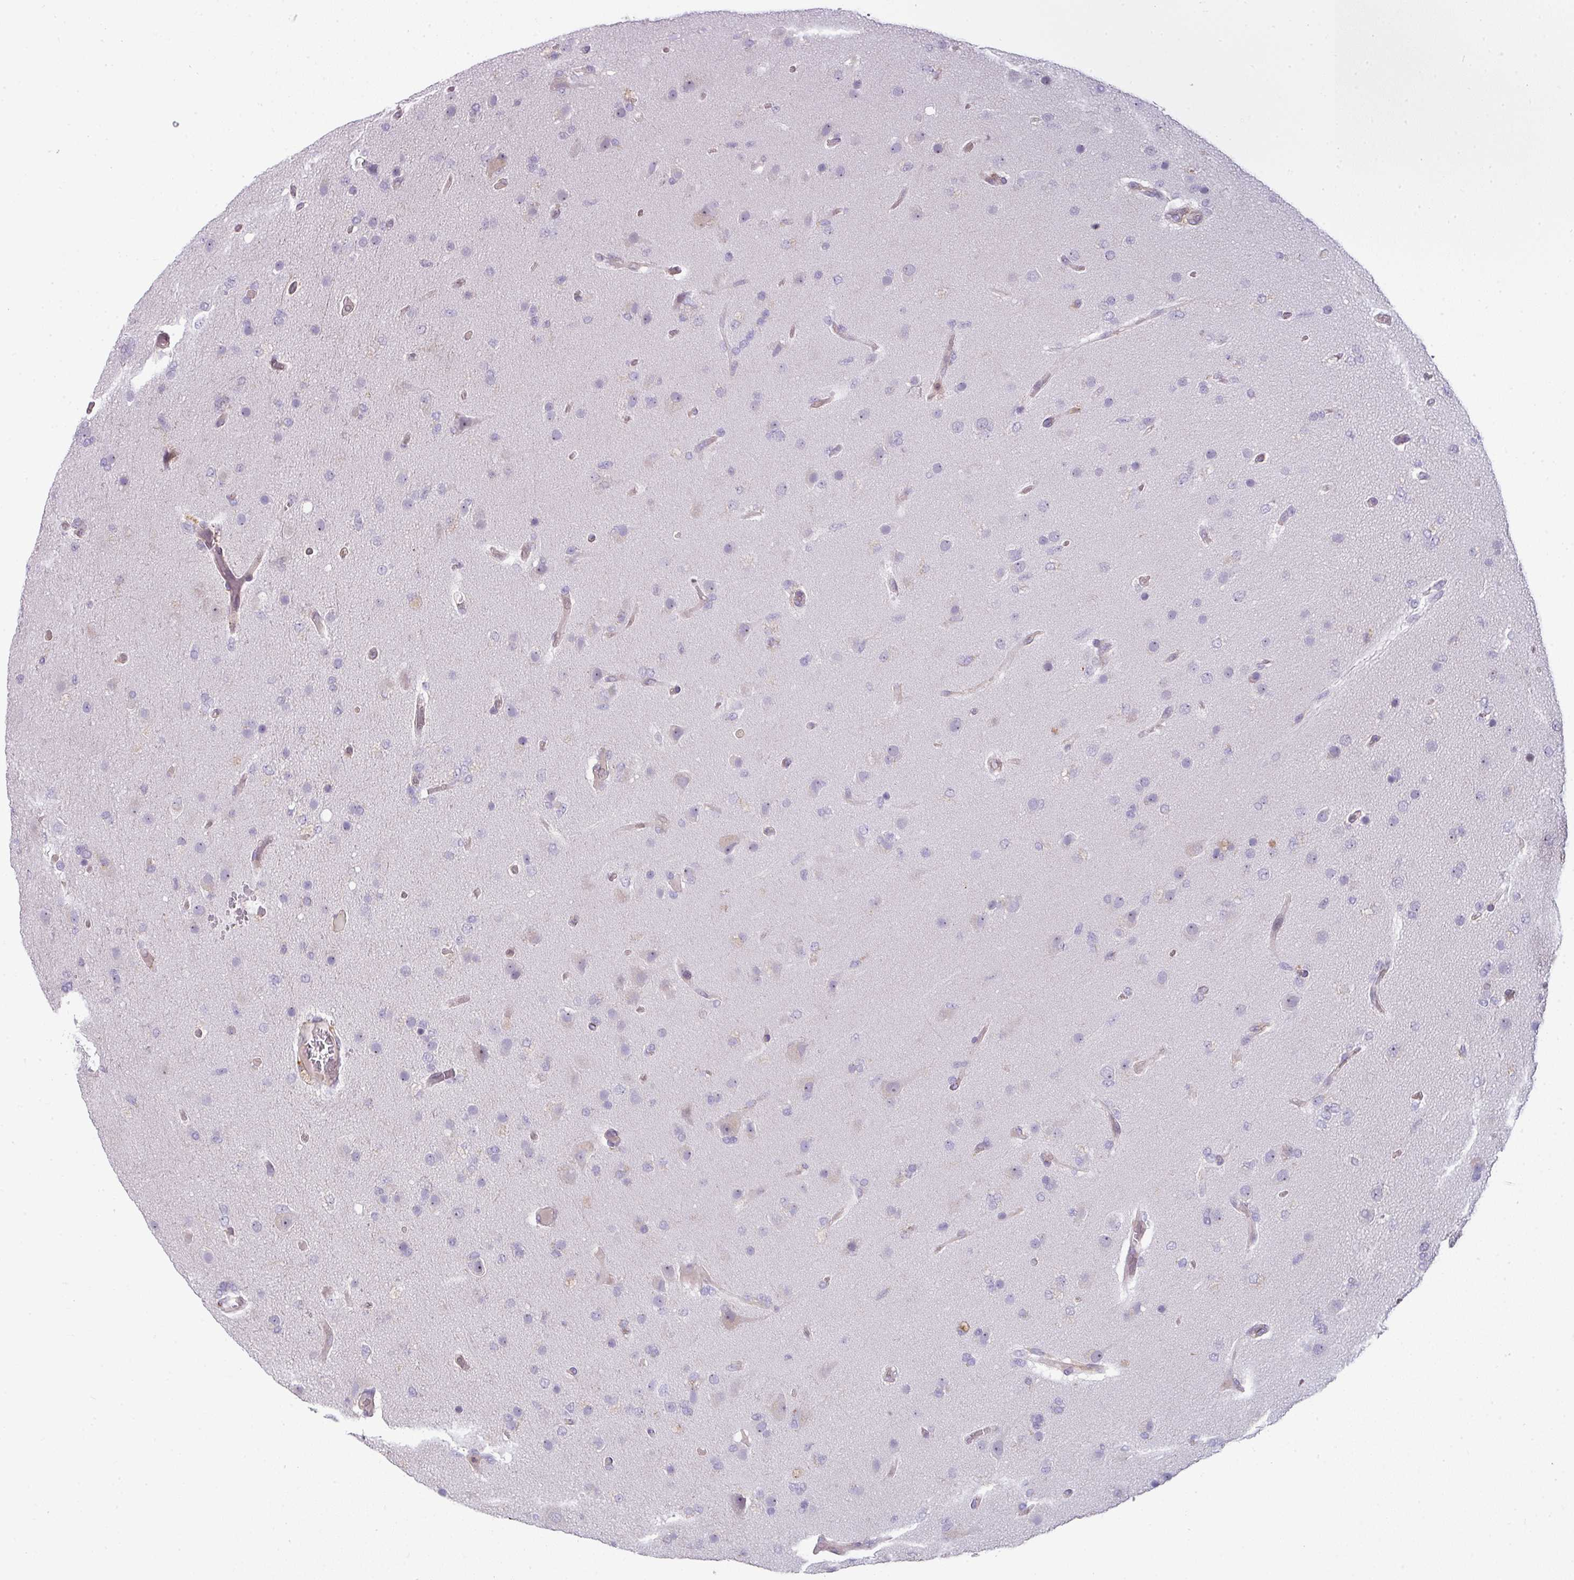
{"staining": {"intensity": "negative", "quantity": "none", "location": "none"}, "tissue": "glioma", "cell_type": "Tumor cells", "image_type": "cancer", "snomed": [{"axis": "morphology", "description": "Glioma, malignant, High grade"}, {"axis": "topography", "description": "Brain"}], "caption": "This is an immunohistochemistry (IHC) micrograph of human glioma. There is no expression in tumor cells.", "gene": "STAT5A", "patient": {"sex": "female", "age": 74}}